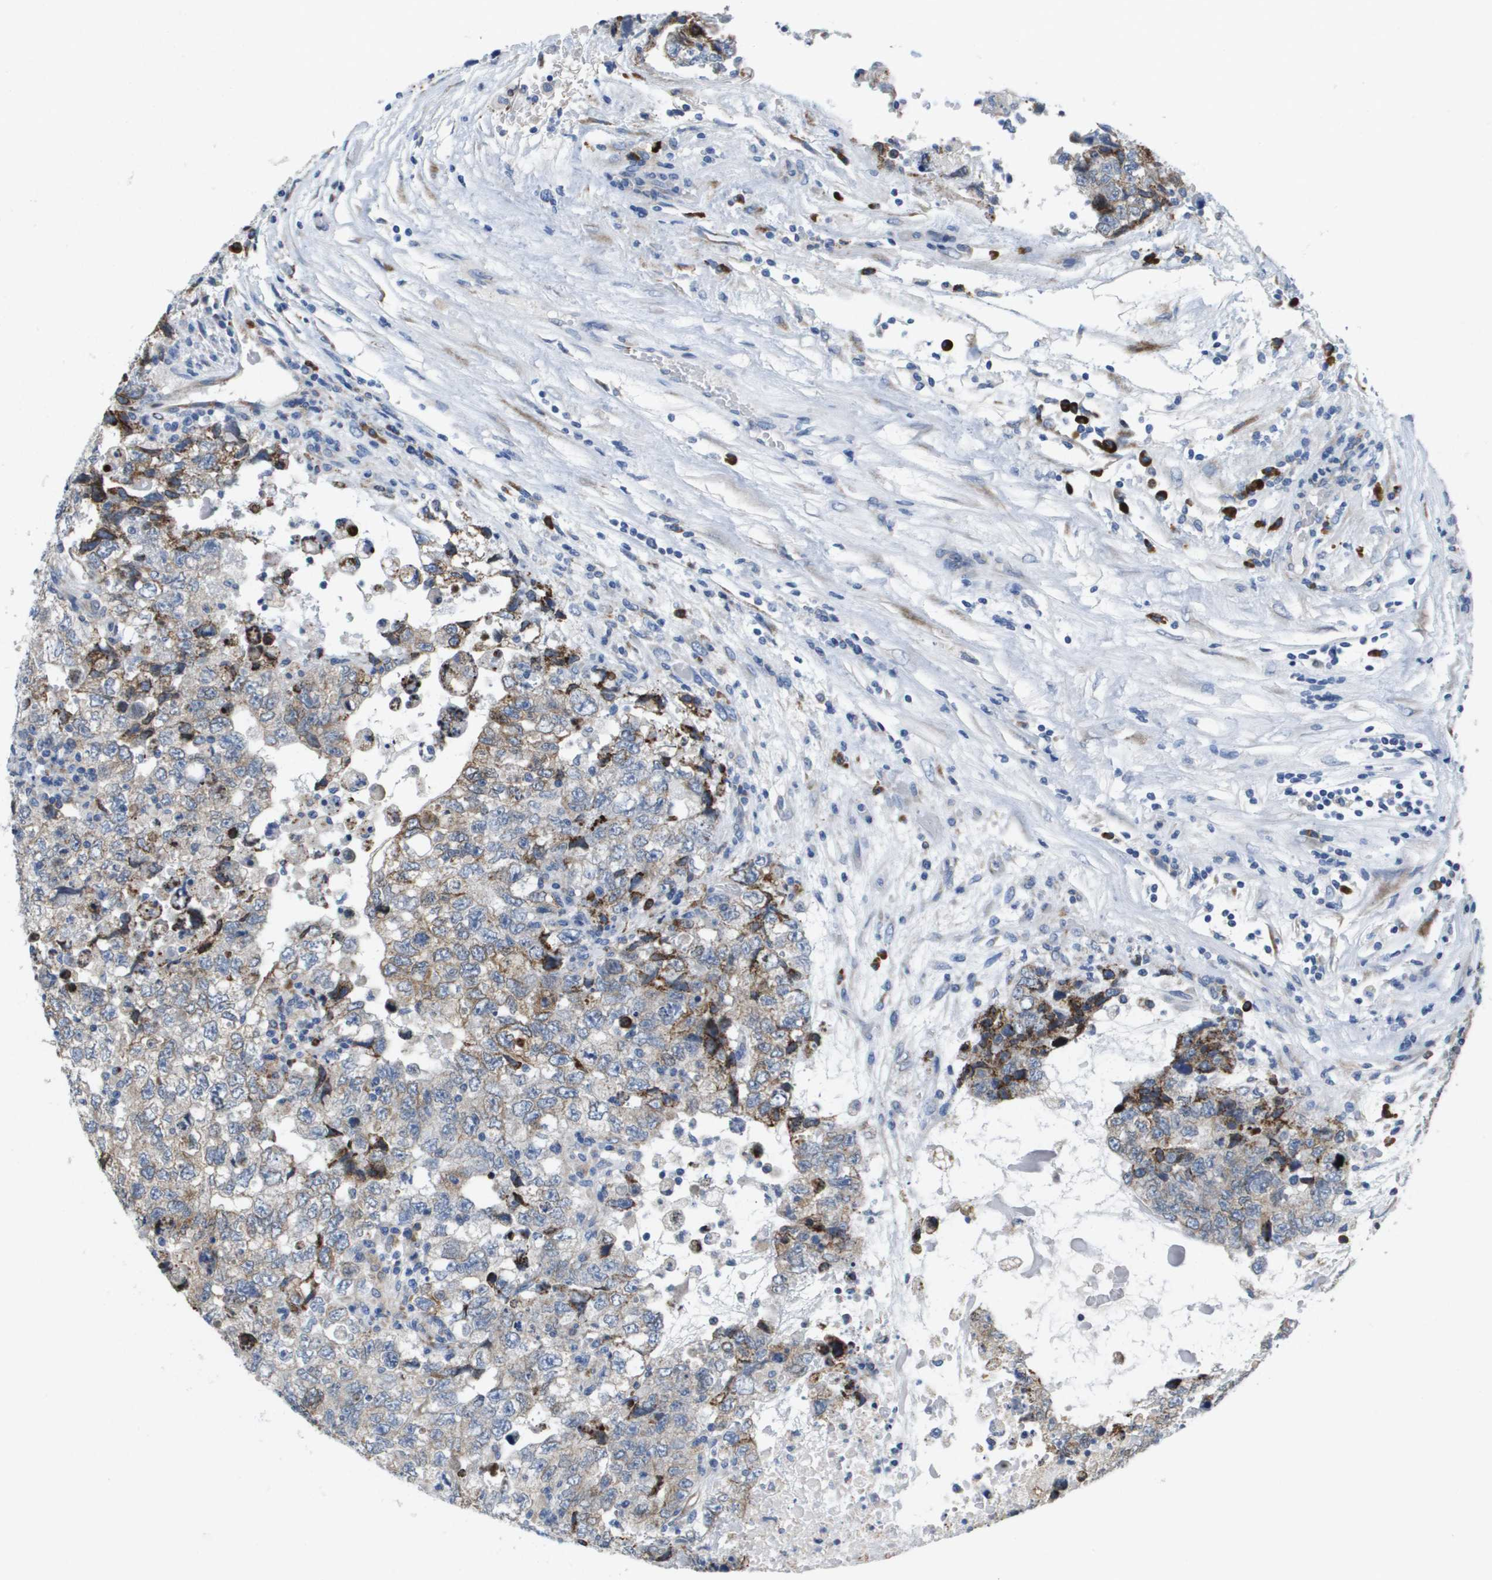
{"staining": {"intensity": "weak", "quantity": "<25%", "location": "cytoplasmic/membranous"}, "tissue": "testis cancer", "cell_type": "Tumor cells", "image_type": "cancer", "snomed": [{"axis": "morphology", "description": "Carcinoma, Embryonal, NOS"}, {"axis": "topography", "description": "Testis"}], "caption": "High magnification brightfield microscopy of testis embryonal carcinoma stained with DAB (3,3'-diaminobenzidine) (brown) and counterstained with hematoxylin (blue): tumor cells show no significant staining.", "gene": "CD3G", "patient": {"sex": "male", "age": 36}}